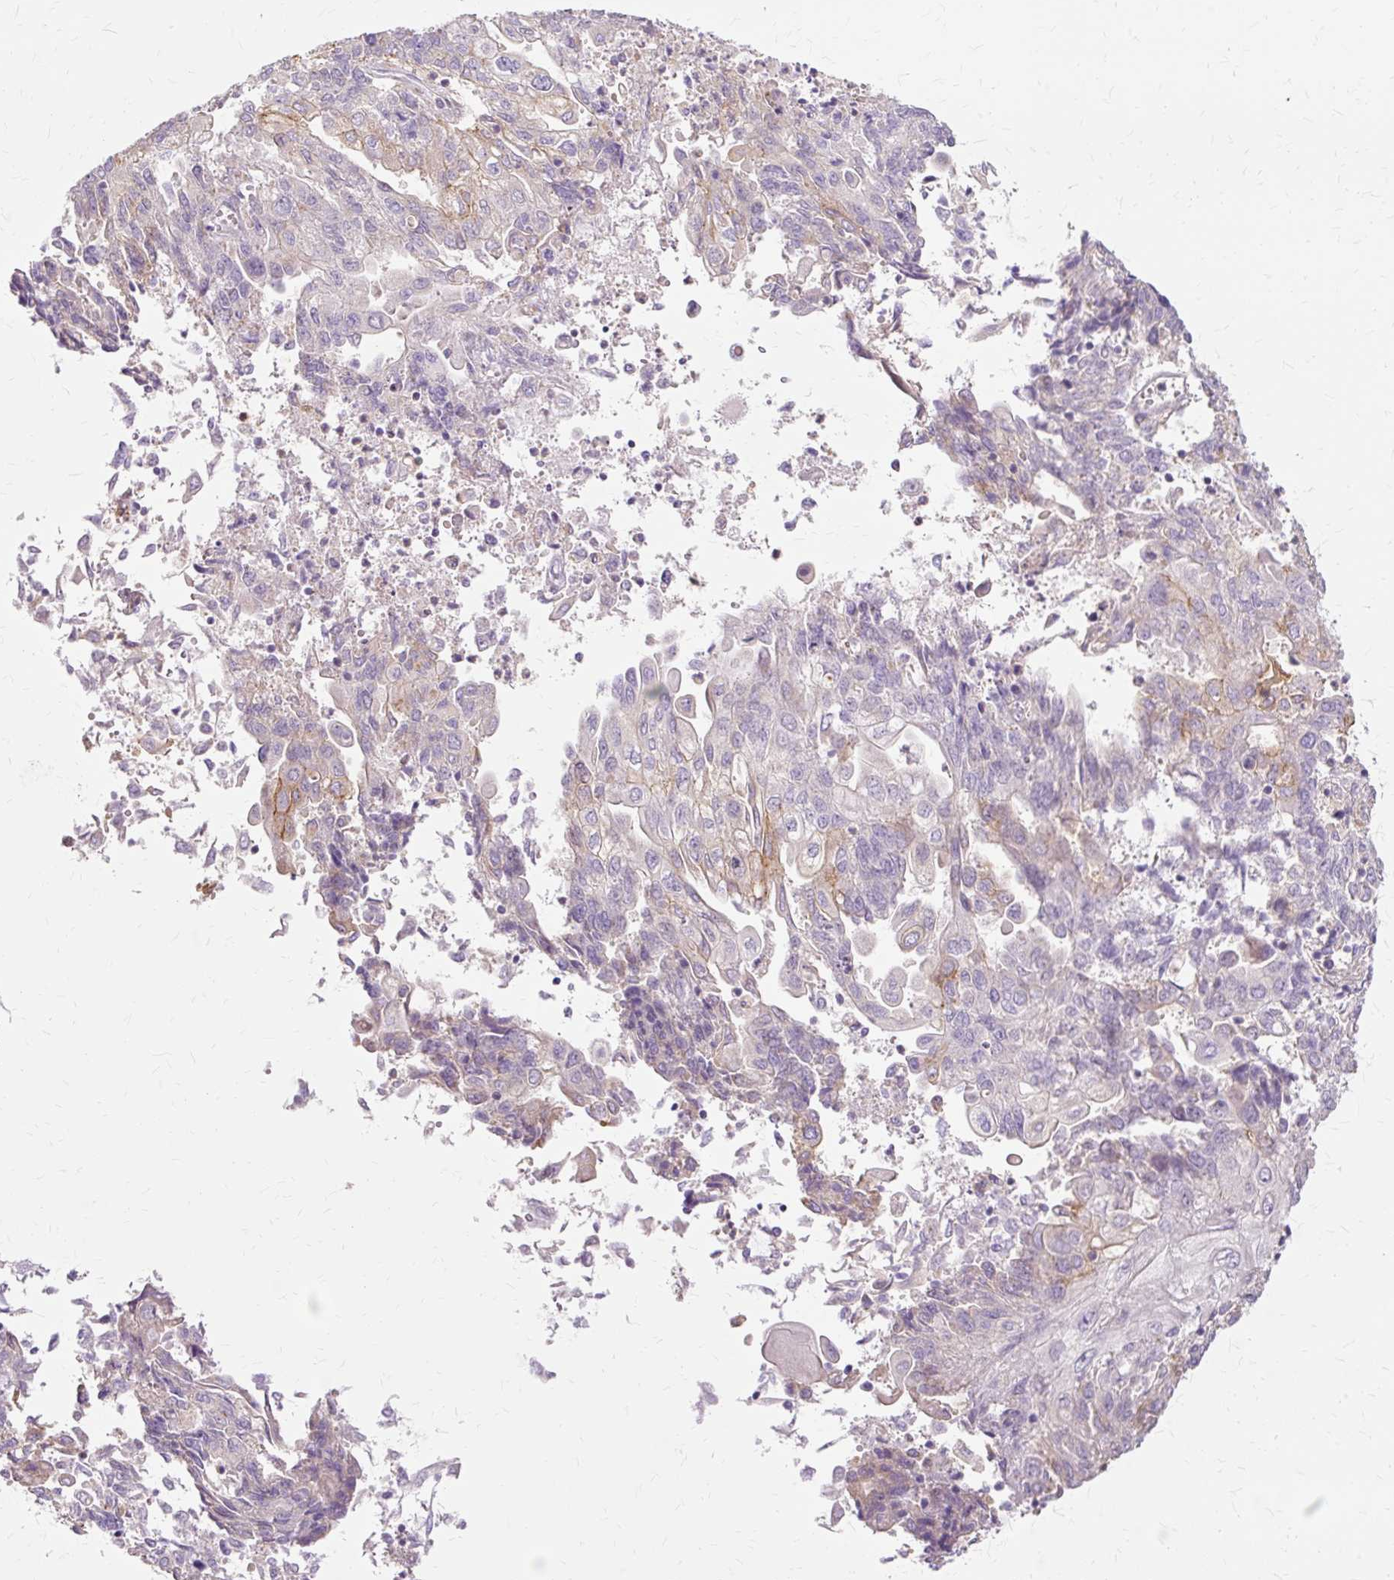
{"staining": {"intensity": "negative", "quantity": "none", "location": "none"}, "tissue": "endometrial cancer", "cell_type": "Tumor cells", "image_type": "cancer", "snomed": [{"axis": "morphology", "description": "Adenocarcinoma, NOS"}, {"axis": "topography", "description": "Endometrium"}], "caption": "Protein analysis of adenocarcinoma (endometrial) shows no significant expression in tumor cells. (DAB (3,3'-diaminobenzidine) IHC, high magnification).", "gene": "TSPAN8", "patient": {"sex": "female", "age": 54}}